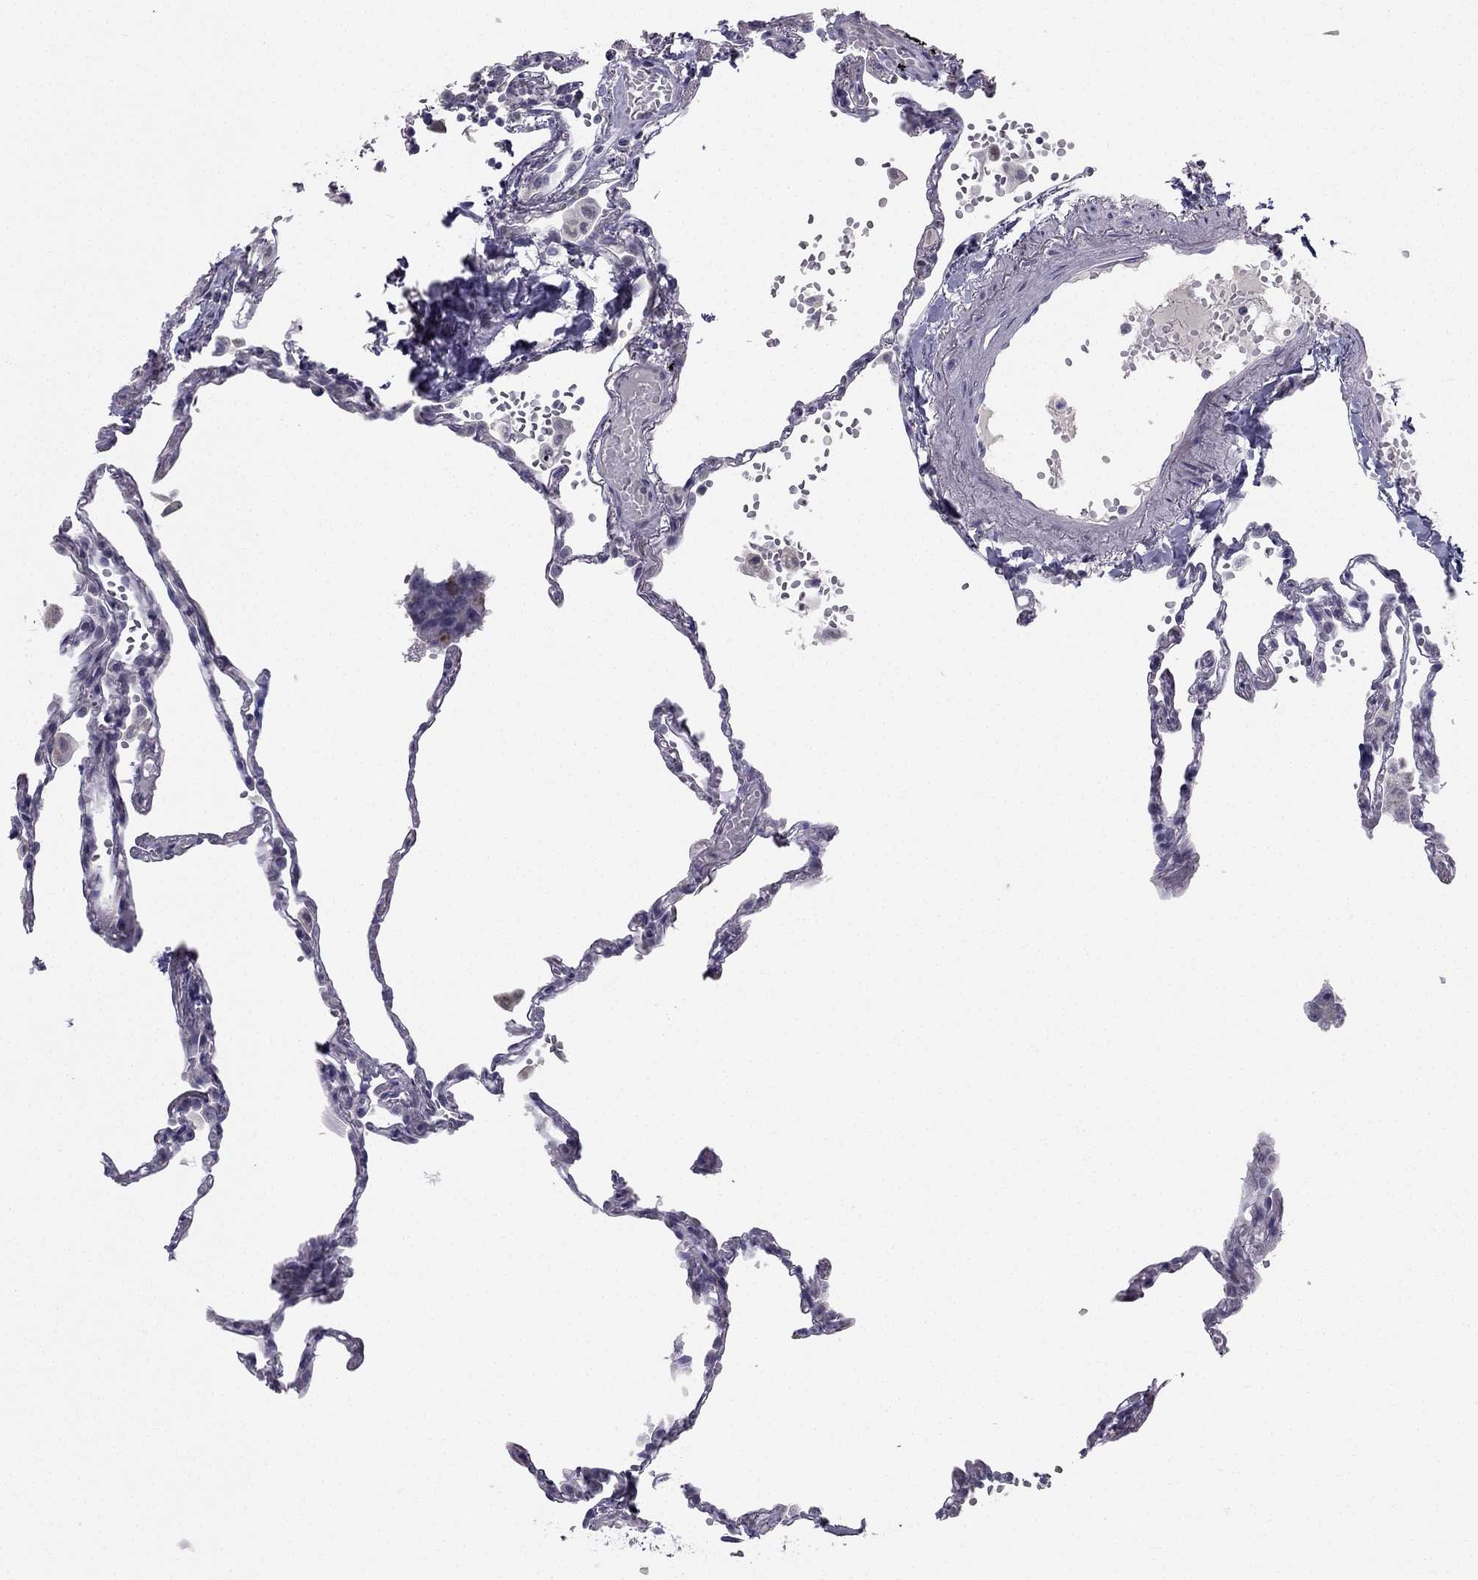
{"staining": {"intensity": "negative", "quantity": "none", "location": "none"}, "tissue": "lung", "cell_type": "Alveolar cells", "image_type": "normal", "snomed": [{"axis": "morphology", "description": "Normal tissue, NOS"}, {"axis": "topography", "description": "Lung"}], "caption": "Immunohistochemistry (IHC) image of benign lung: lung stained with DAB exhibits no significant protein positivity in alveolar cells.", "gene": "TRPS1", "patient": {"sex": "male", "age": 78}}